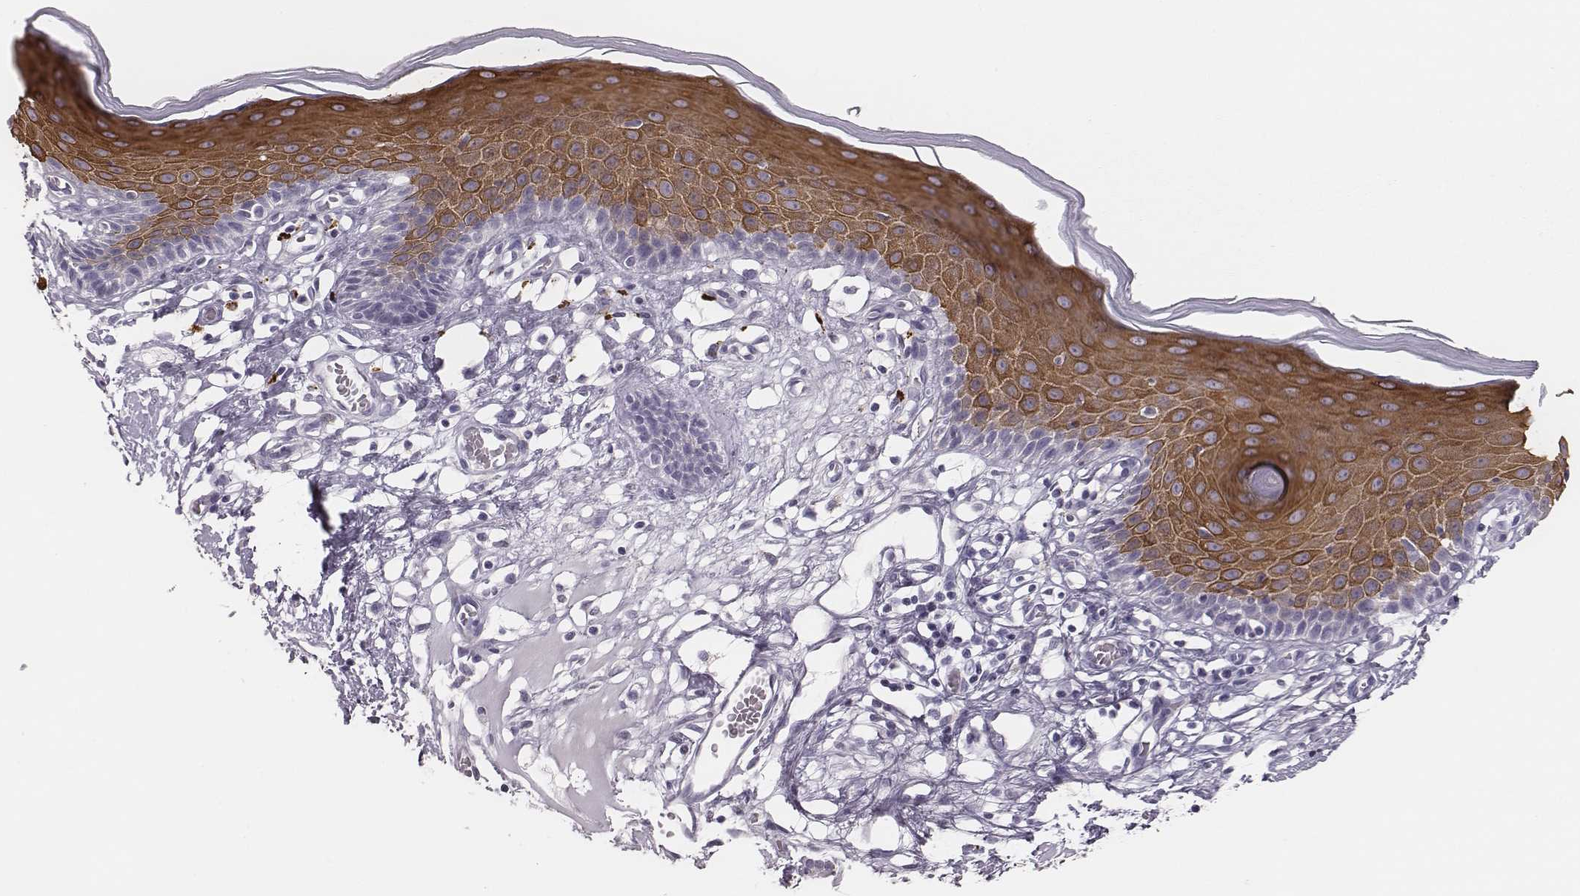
{"staining": {"intensity": "moderate", "quantity": ">75%", "location": "cytoplasmic/membranous"}, "tissue": "skin", "cell_type": "Epidermal cells", "image_type": "normal", "snomed": [{"axis": "morphology", "description": "Normal tissue, NOS"}, {"axis": "topography", "description": "Vulva"}], "caption": "Skin stained for a protein exhibits moderate cytoplasmic/membranous positivity in epidermal cells. (DAB IHC with brightfield microscopy, high magnification).", "gene": "ADGRF4", "patient": {"sex": "female", "age": 68}}